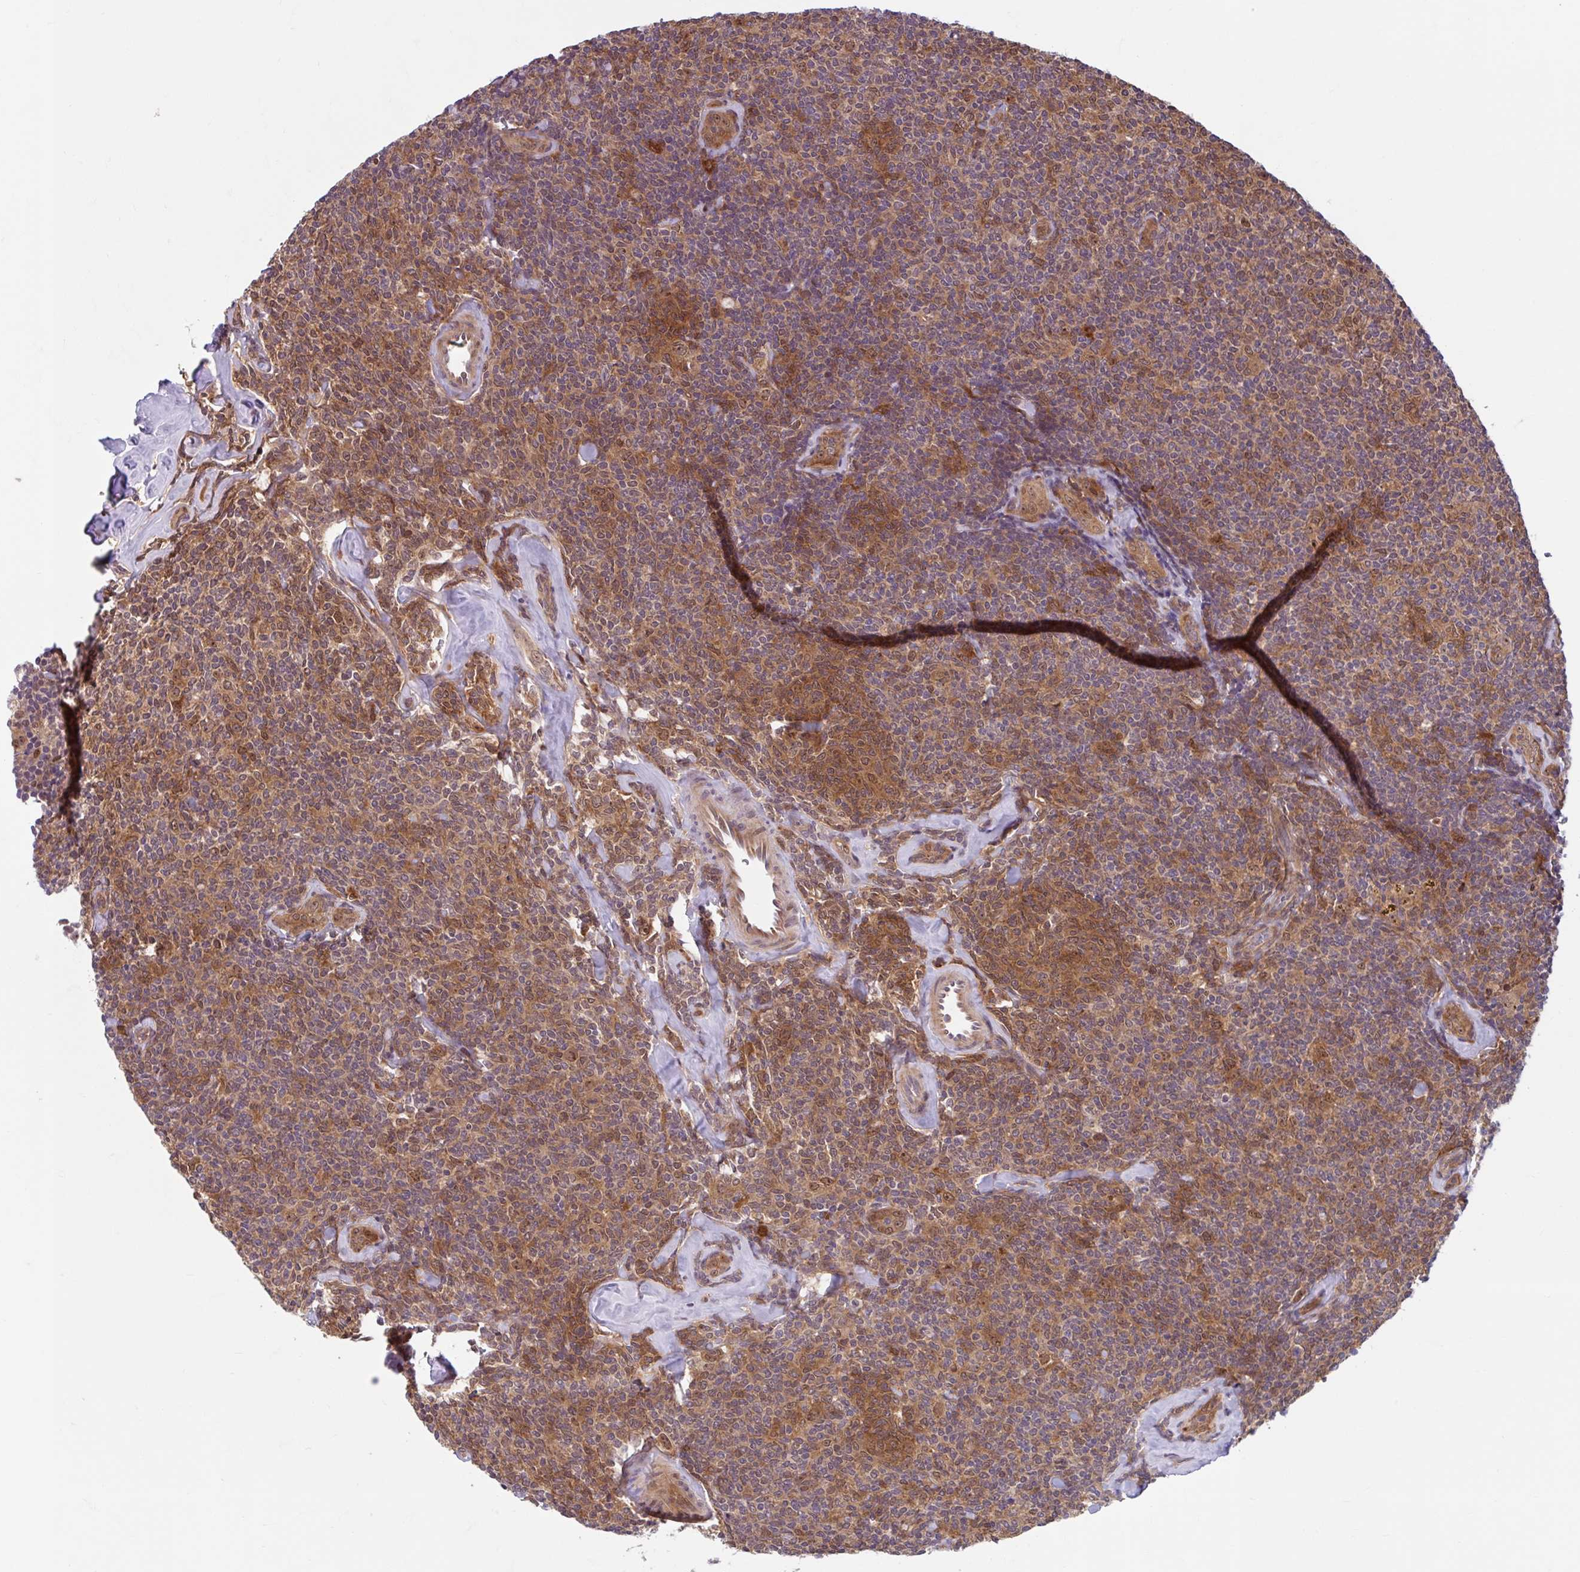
{"staining": {"intensity": "moderate", "quantity": "25%-75%", "location": "cytoplasmic/membranous"}, "tissue": "lymphoma", "cell_type": "Tumor cells", "image_type": "cancer", "snomed": [{"axis": "morphology", "description": "Malignant lymphoma, non-Hodgkin's type, Low grade"}, {"axis": "topography", "description": "Lymph node"}], "caption": "Immunohistochemistry (IHC) of lymphoma exhibits medium levels of moderate cytoplasmic/membranous expression in about 25%-75% of tumor cells.", "gene": "HMBS", "patient": {"sex": "female", "age": 56}}